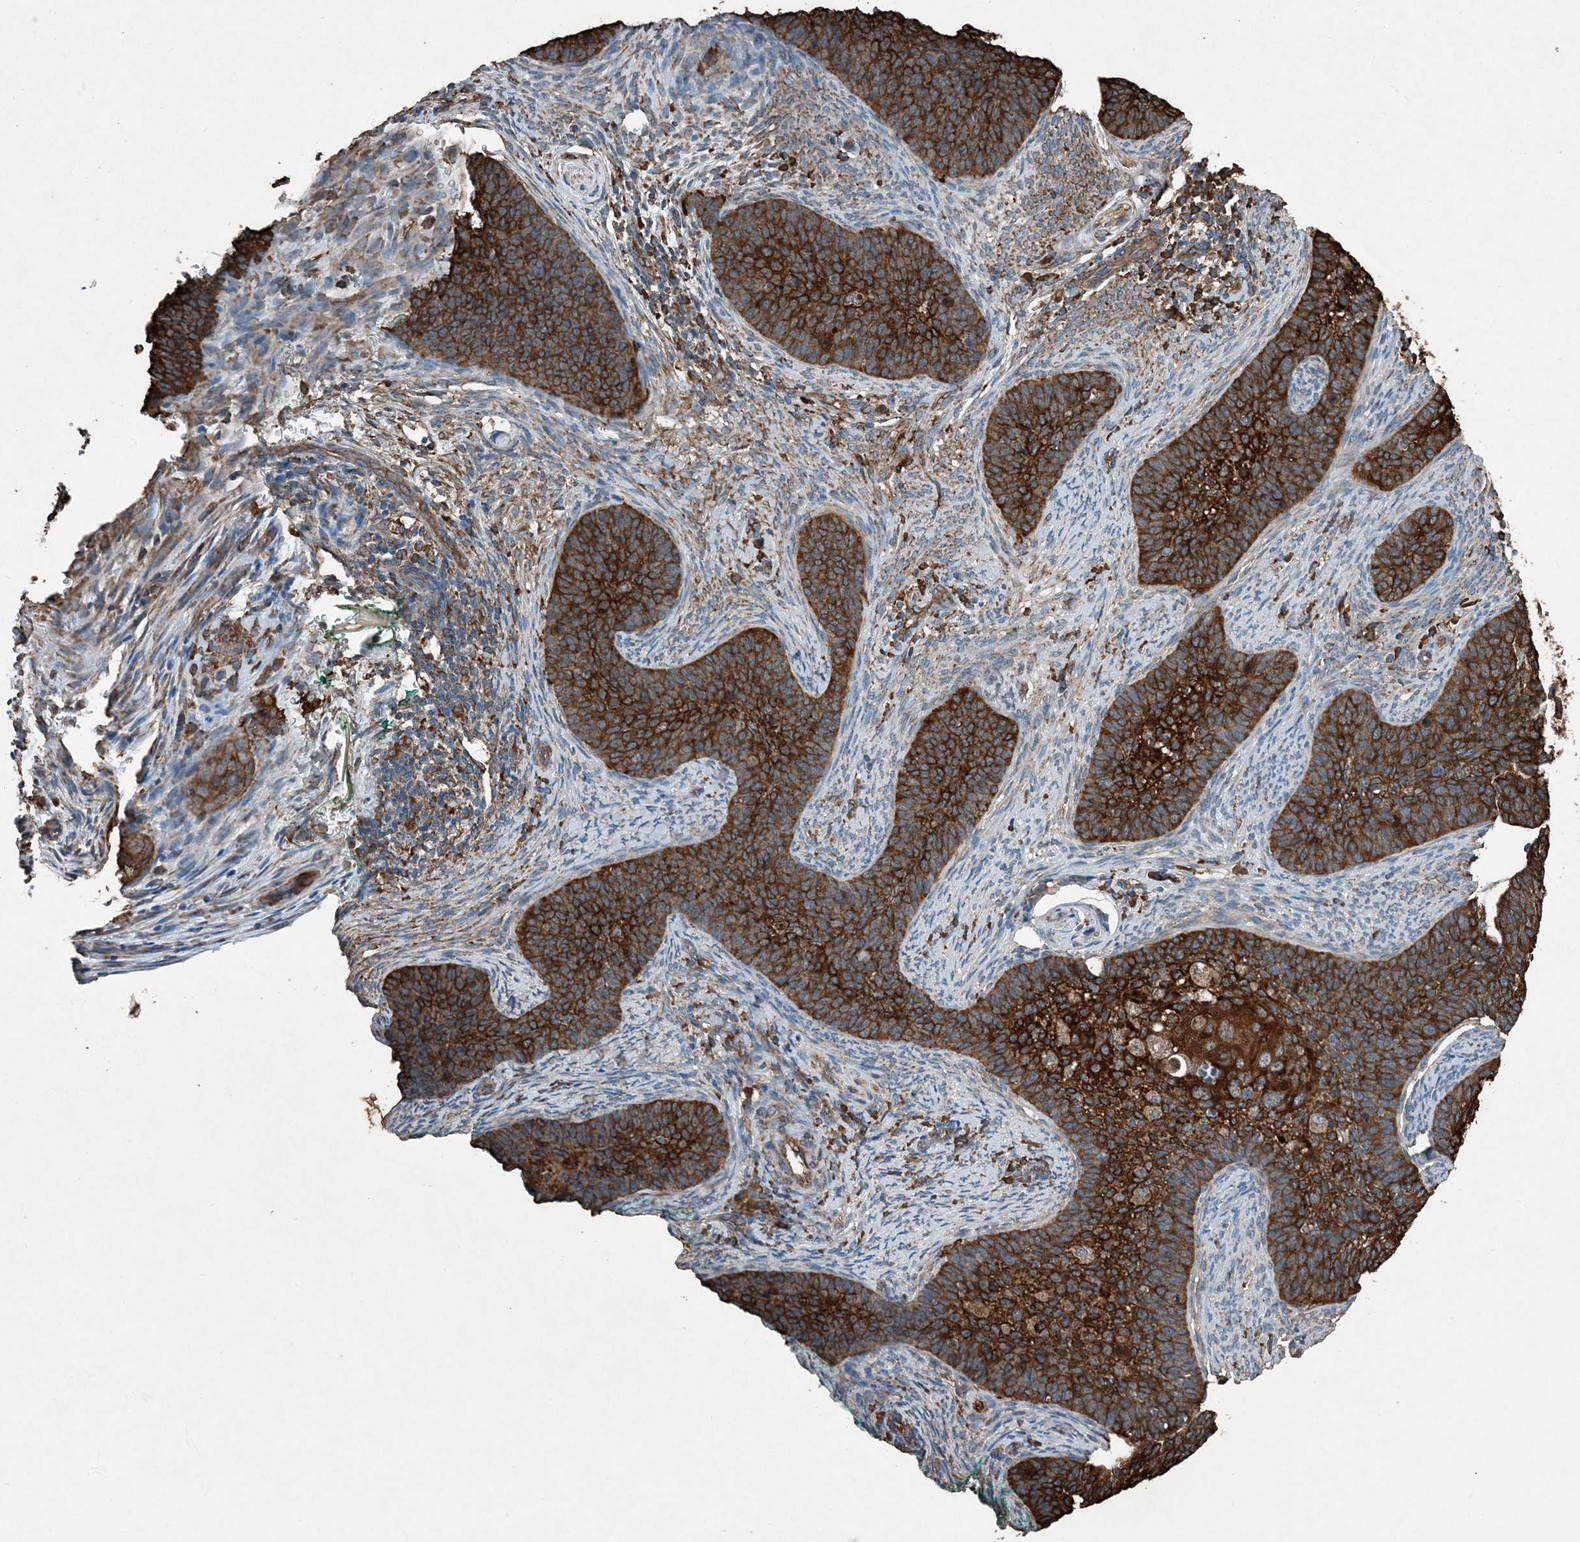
{"staining": {"intensity": "strong", "quantity": ">75%", "location": "cytoplasmic/membranous"}, "tissue": "cervical cancer", "cell_type": "Tumor cells", "image_type": "cancer", "snomed": [{"axis": "morphology", "description": "Squamous cell carcinoma, NOS"}, {"axis": "topography", "description": "Cervix"}], "caption": "A micrograph of human cervical cancer (squamous cell carcinoma) stained for a protein displays strong cytoplasmic/membranous brown staining in tumor cells.", "gene": "PDIA6", "patient": {"sex": "female", "age": 33}}